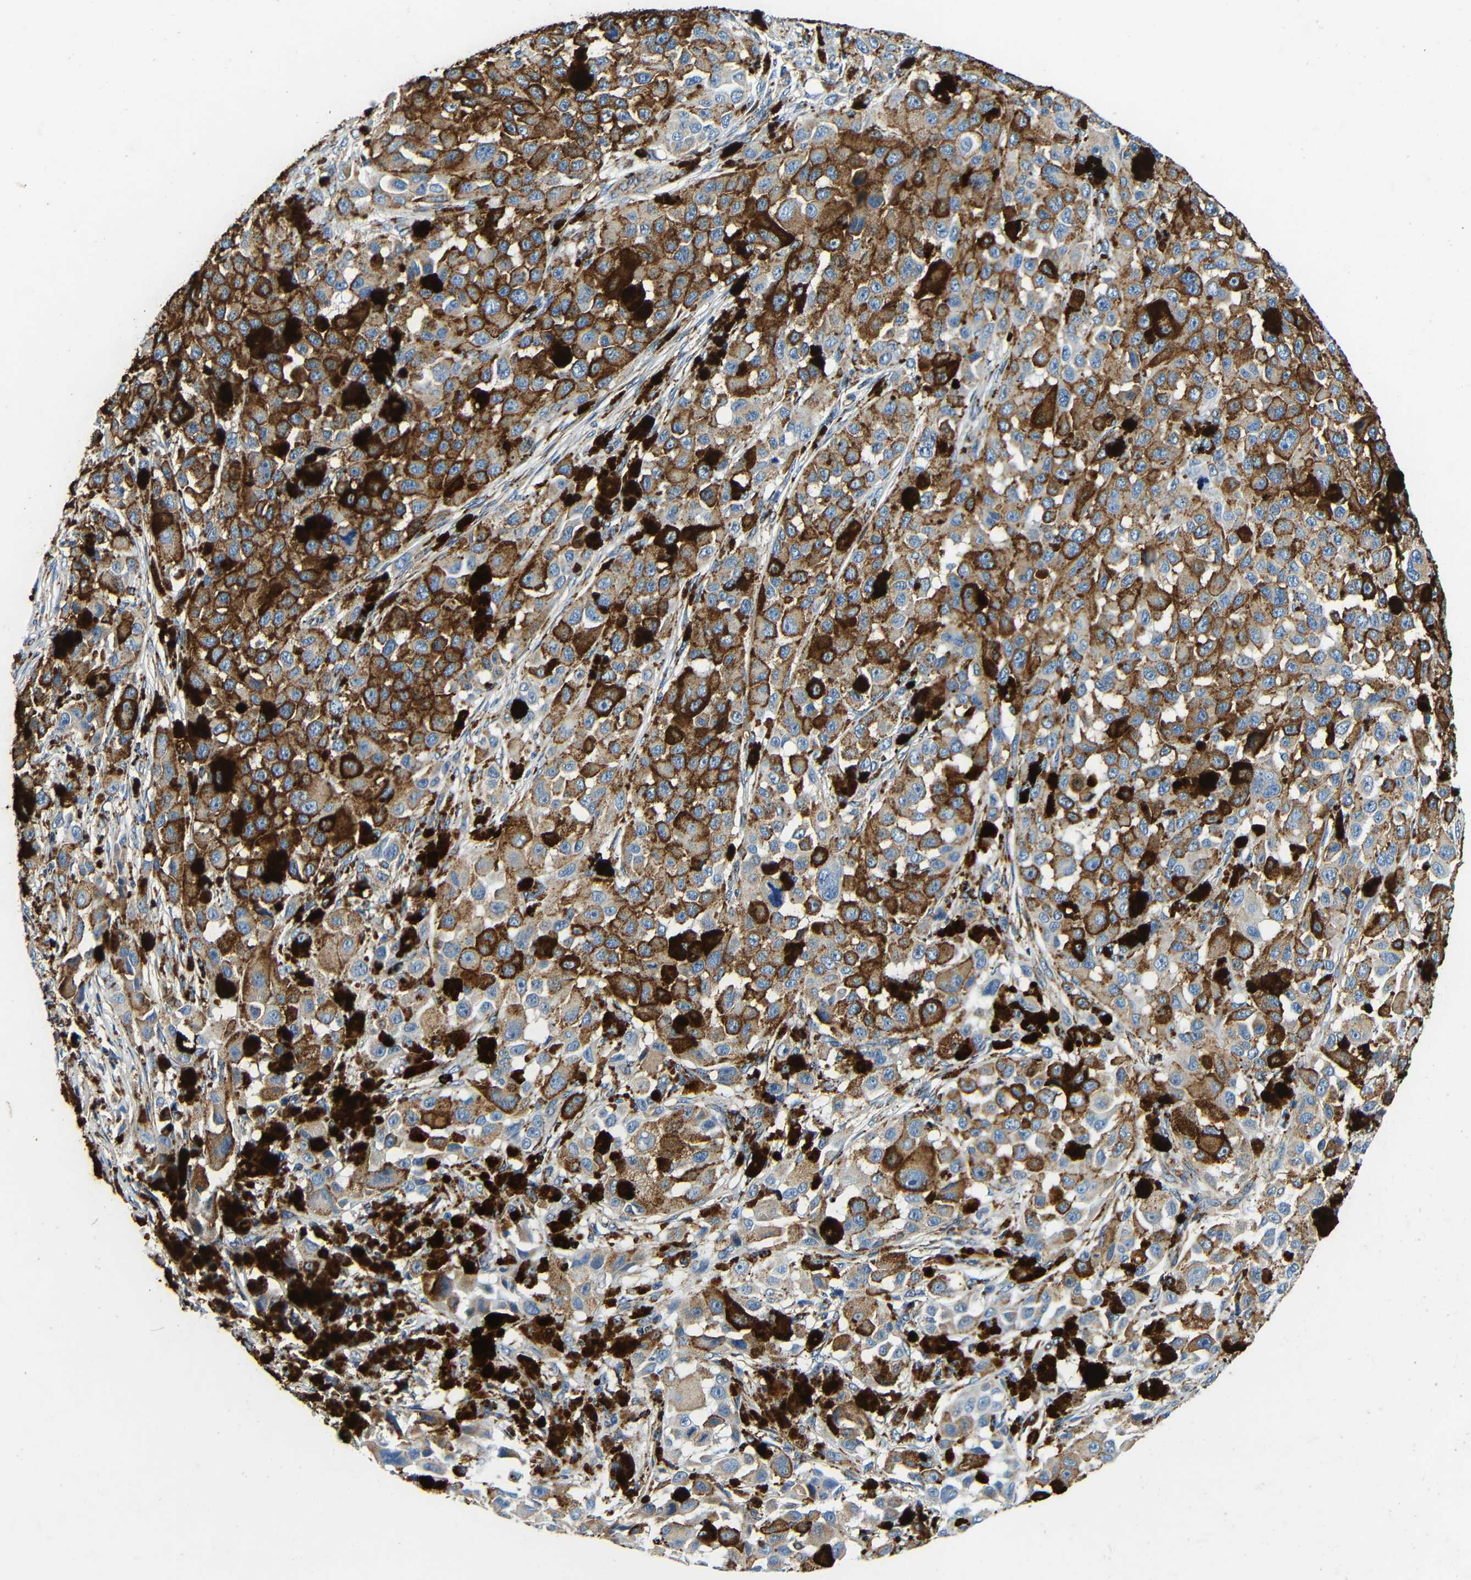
{"staining": {"intensity": "strong", "quantity": "25%-75%", "location": "cytoplasmic/membranous"}, "tissue": "melanoma", "cell_type": "Tumor cells", "image_type": "cancer", "snomed": [{"axis": "morphology", "description": "Malignant melanoma, NOS"}, {"axis": "topography", "description": "Skin"}], "caption": "Immunohistochemistry (DAB) staining of melanoma exhibits strong cytoplasmic/membranous protein positivity in about 25%-75% of tumor cells.", "gene": "GALNT18", "patient": {"sex": "male", "age": 96}}